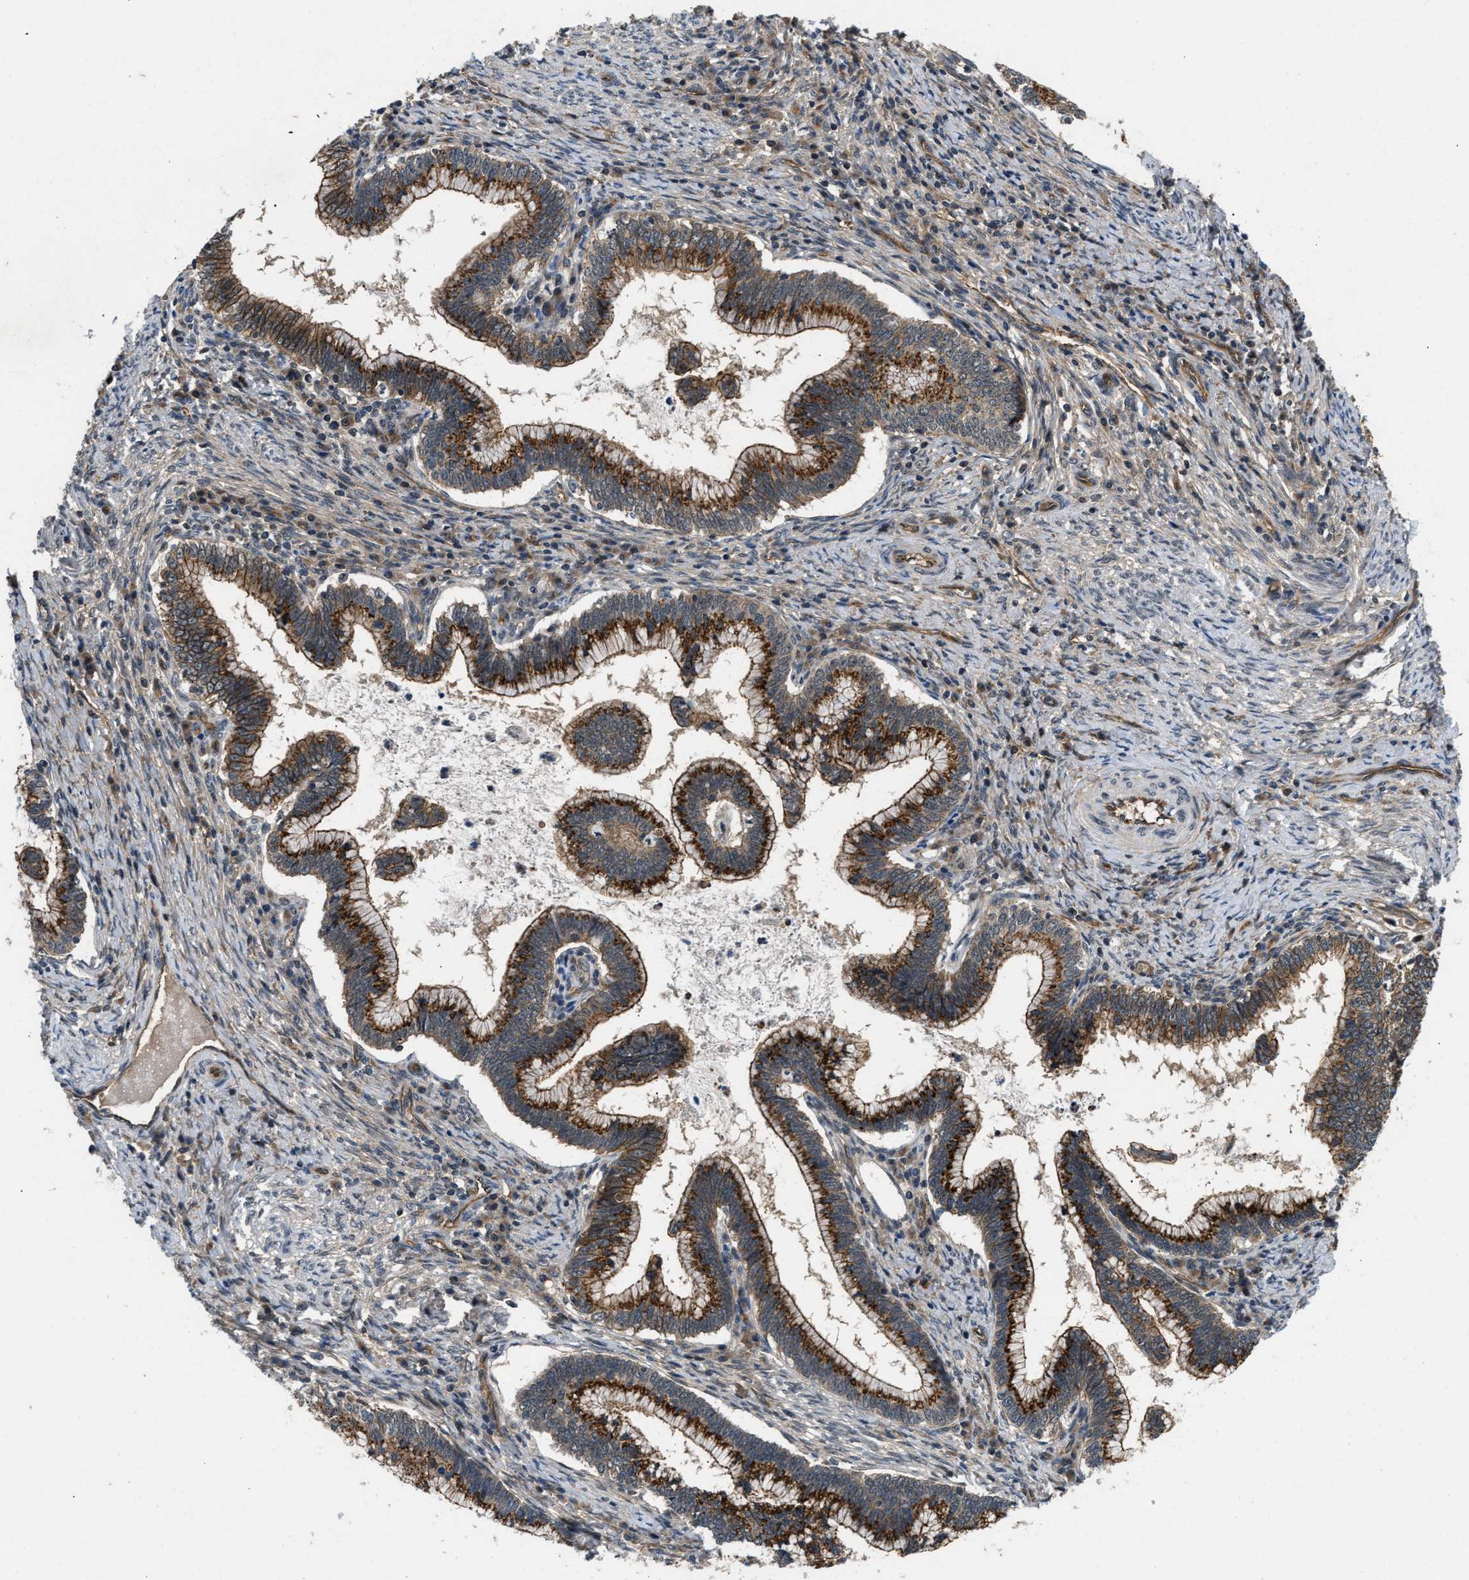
{"staining": {"intensity": "strong", "quantity": ">75%", "location": "cytoplasmic/membranous"}, "tissue": "cervical cancer", "cell_type": "Tumor cells", "image_type": "cancer", "snomed": [{"axis": "morphology", "description": "Adenocarcinoma, NOS"}, {"axis": "topography", "description": "Cervix"}], "caption": "Strong cytoplasmic/membranous expression is appreciated in approximately >75% of tumor cells in cervical adenocarcinoma.", "gene": "COPS2", "patient": {"sex": "female", "age": 36}}